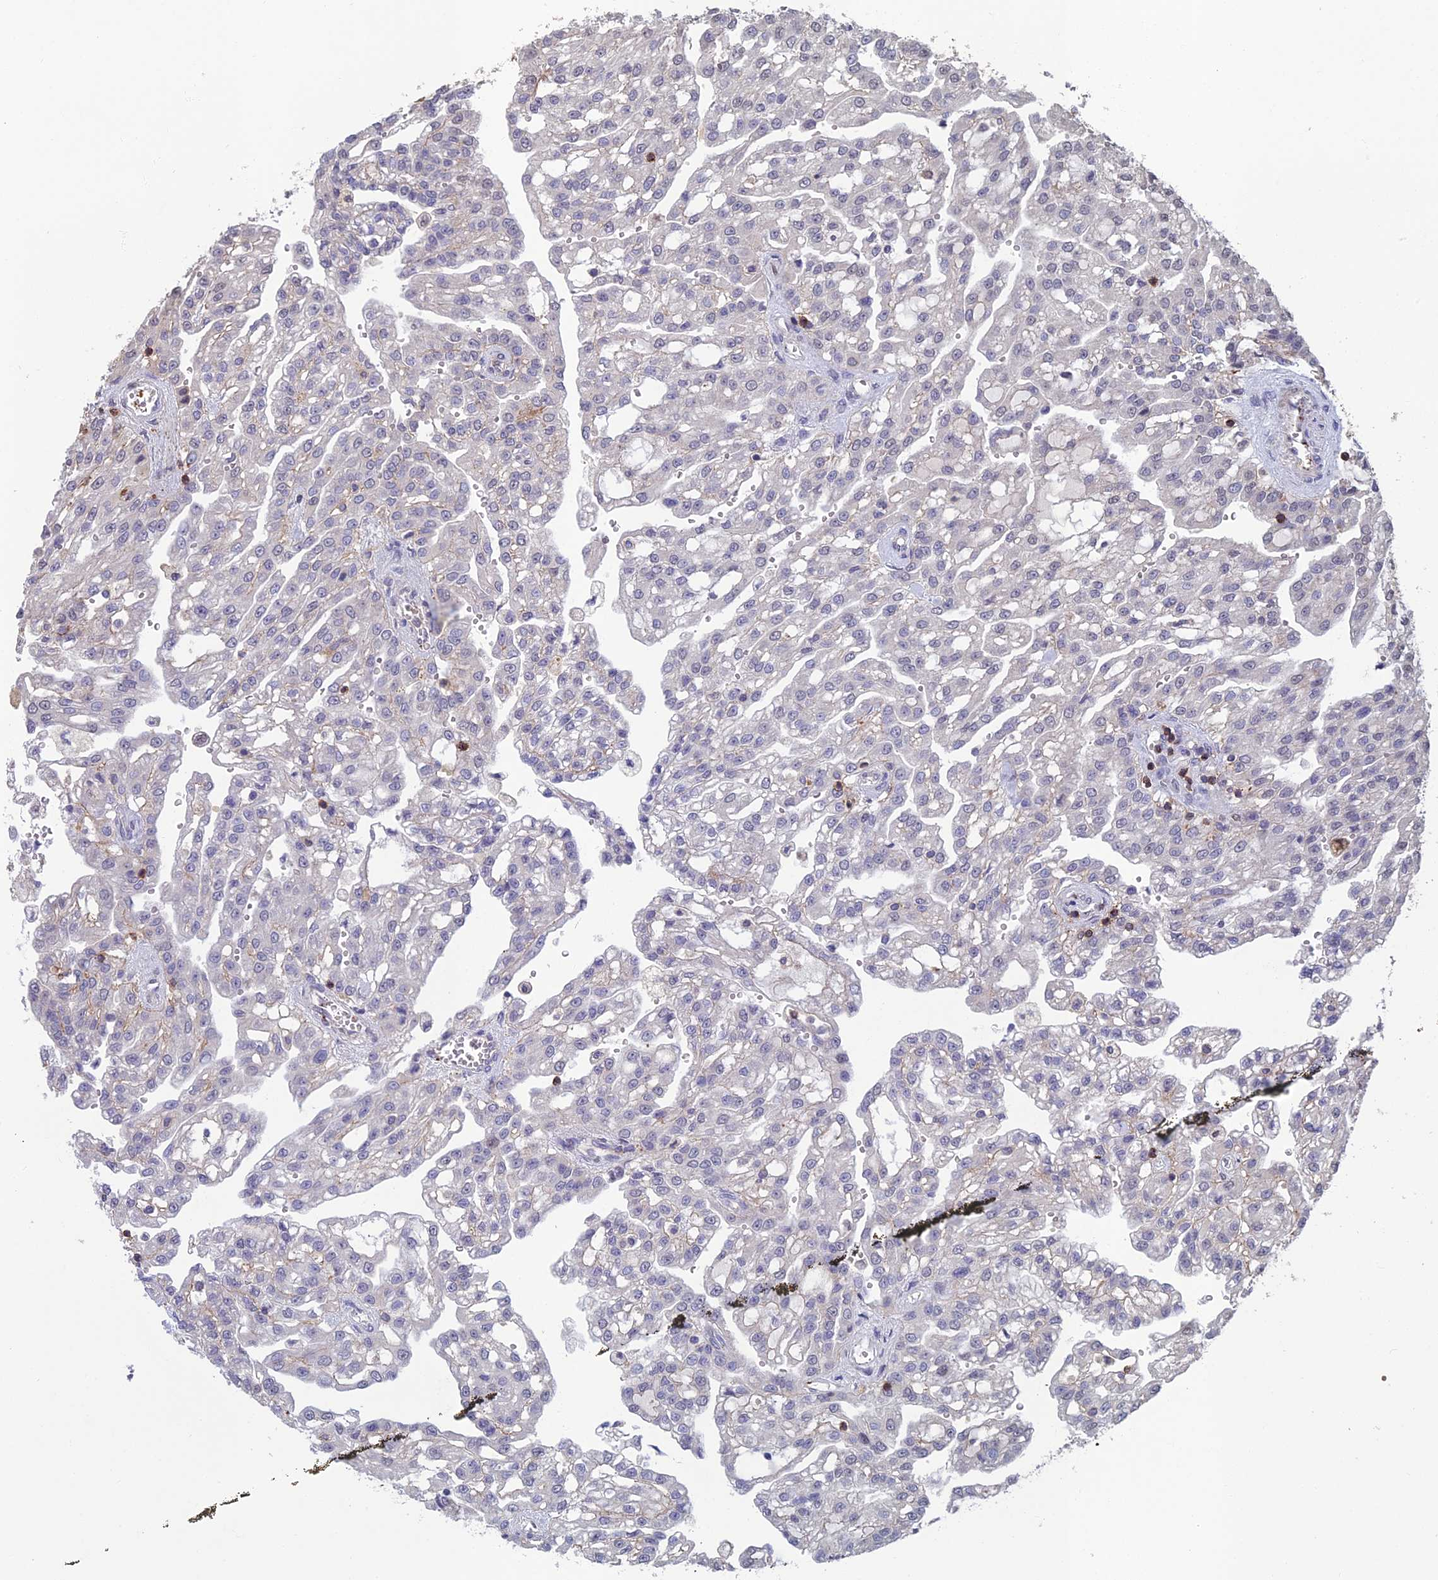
{"staining": {"intensity": "negative", "quantity": "none", "location": "none"}, "tissue": "renal cancer", "cell_type": "Tumor cells", "image_type": "cancer", "snomed": [{"axis": "morphology", "description": "Adenocarcinoma, NOS"}, {"axis": "topography", "description": "Kidney"}], "caption": "Histopathology image shows no significant protein positivity in tumor cells of renal cancer (adenocarcinoma). The staining is performed using DAB brown chromogen with nuclei counter-stained in using hematoxylin.", "gene": "C15orf62", "patient": {"sex": "male", "age": 63}}